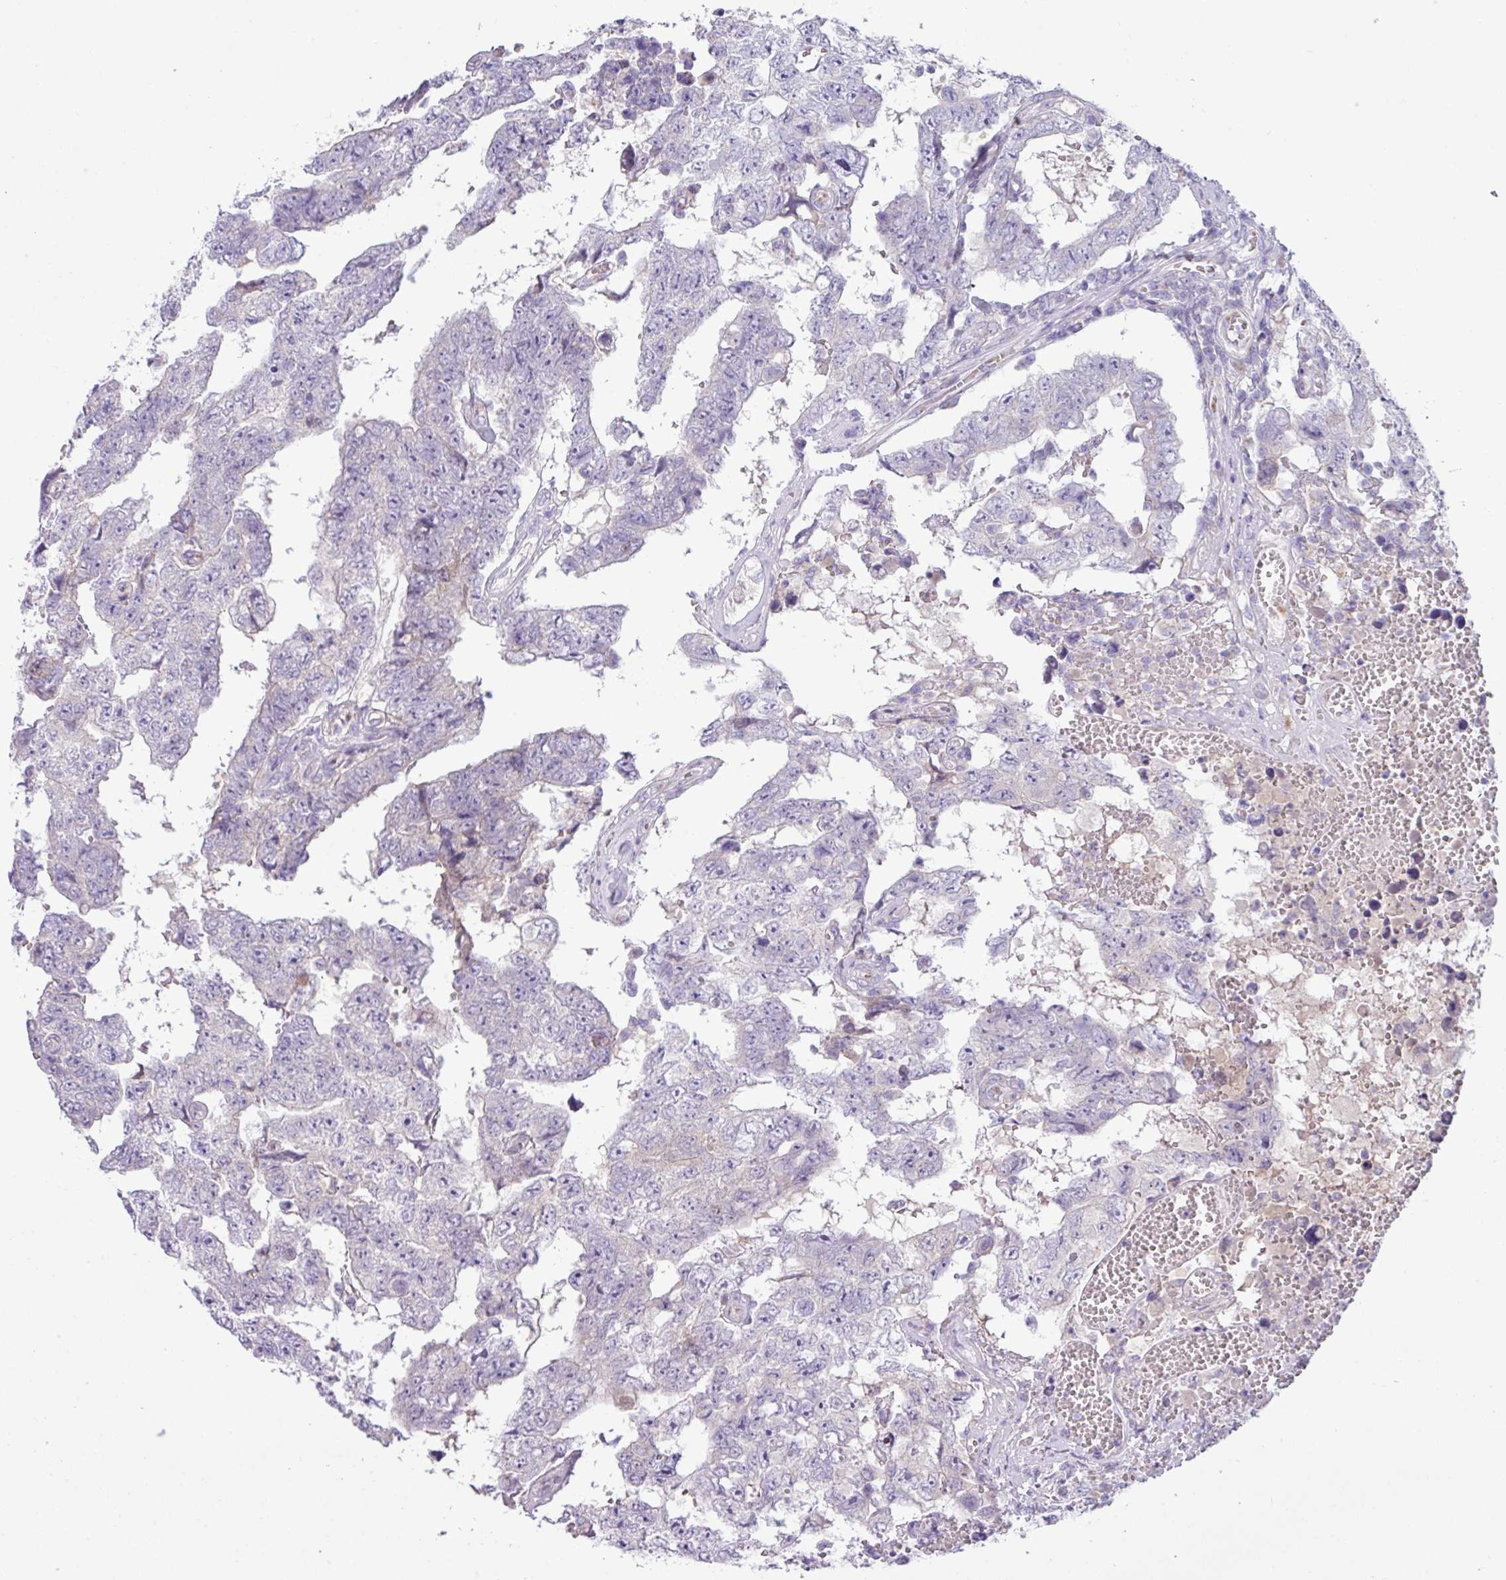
{"staining": {"intensity": "negative", "quantity": "none", "location": "none"}, "tissue": "testis cancer", "cell_type": "Tumor cells", "image_type": "cancer", "snomed": [{"axis": "morphology", "description": "Carcinoma, Embryonal, NOS"}, {"axis": "topography", "description": "Testis"}], "caption": "Tumor cells show no significant staining in testis embryonal carcinoma. (Brightfield microscopy of DAB (3,3'-diaminobenzidine) IHC at high magnification).", "gene": "STIMATE", "patient": {"sex": "male", "age": 25}}